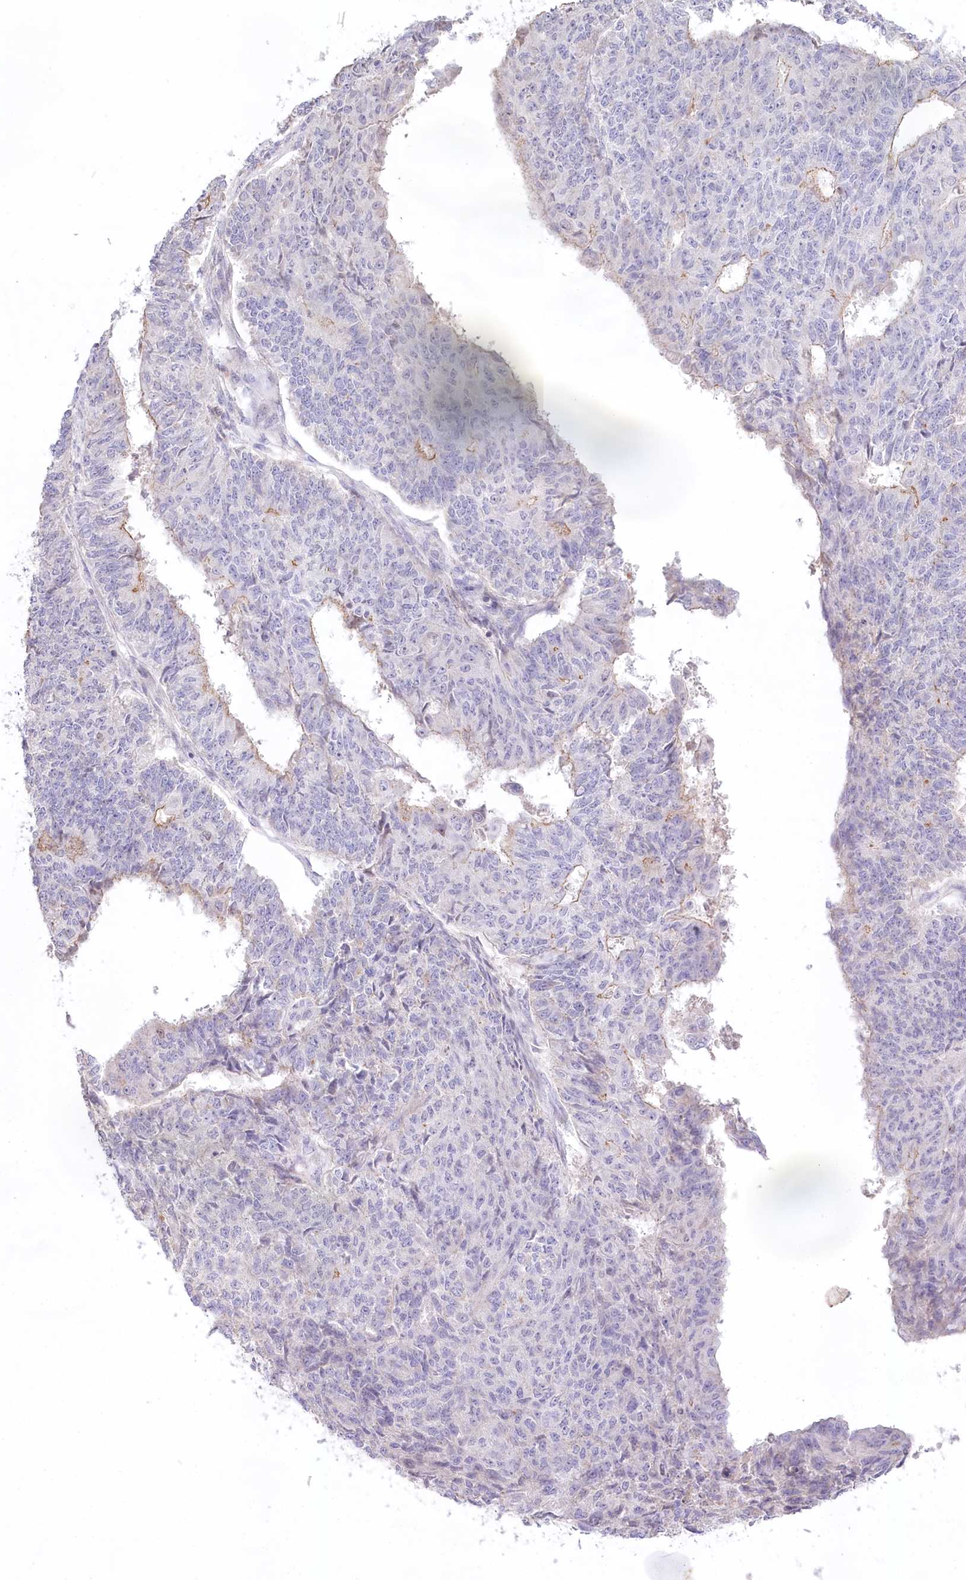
{"staining": {"intensity": "weak", "quantity": "<25%", "location": "cytoplasmic/membranous"}, "tissue": "endometrial cancer", "cell_type": "Tumor cells", "image_type": "cancer", "snomed": [{"axis": "morphology", "description": "Adenocarcinoma, NOS"}, {"axis": "topography", "description": "Endometrium"}], "caption": "Immunohistochemical staining of endometrial cancer exhibits no significant positivity in tumor cells.", "gene": "SLC6A11", "patient": {"sex": "female", "age": 32}}